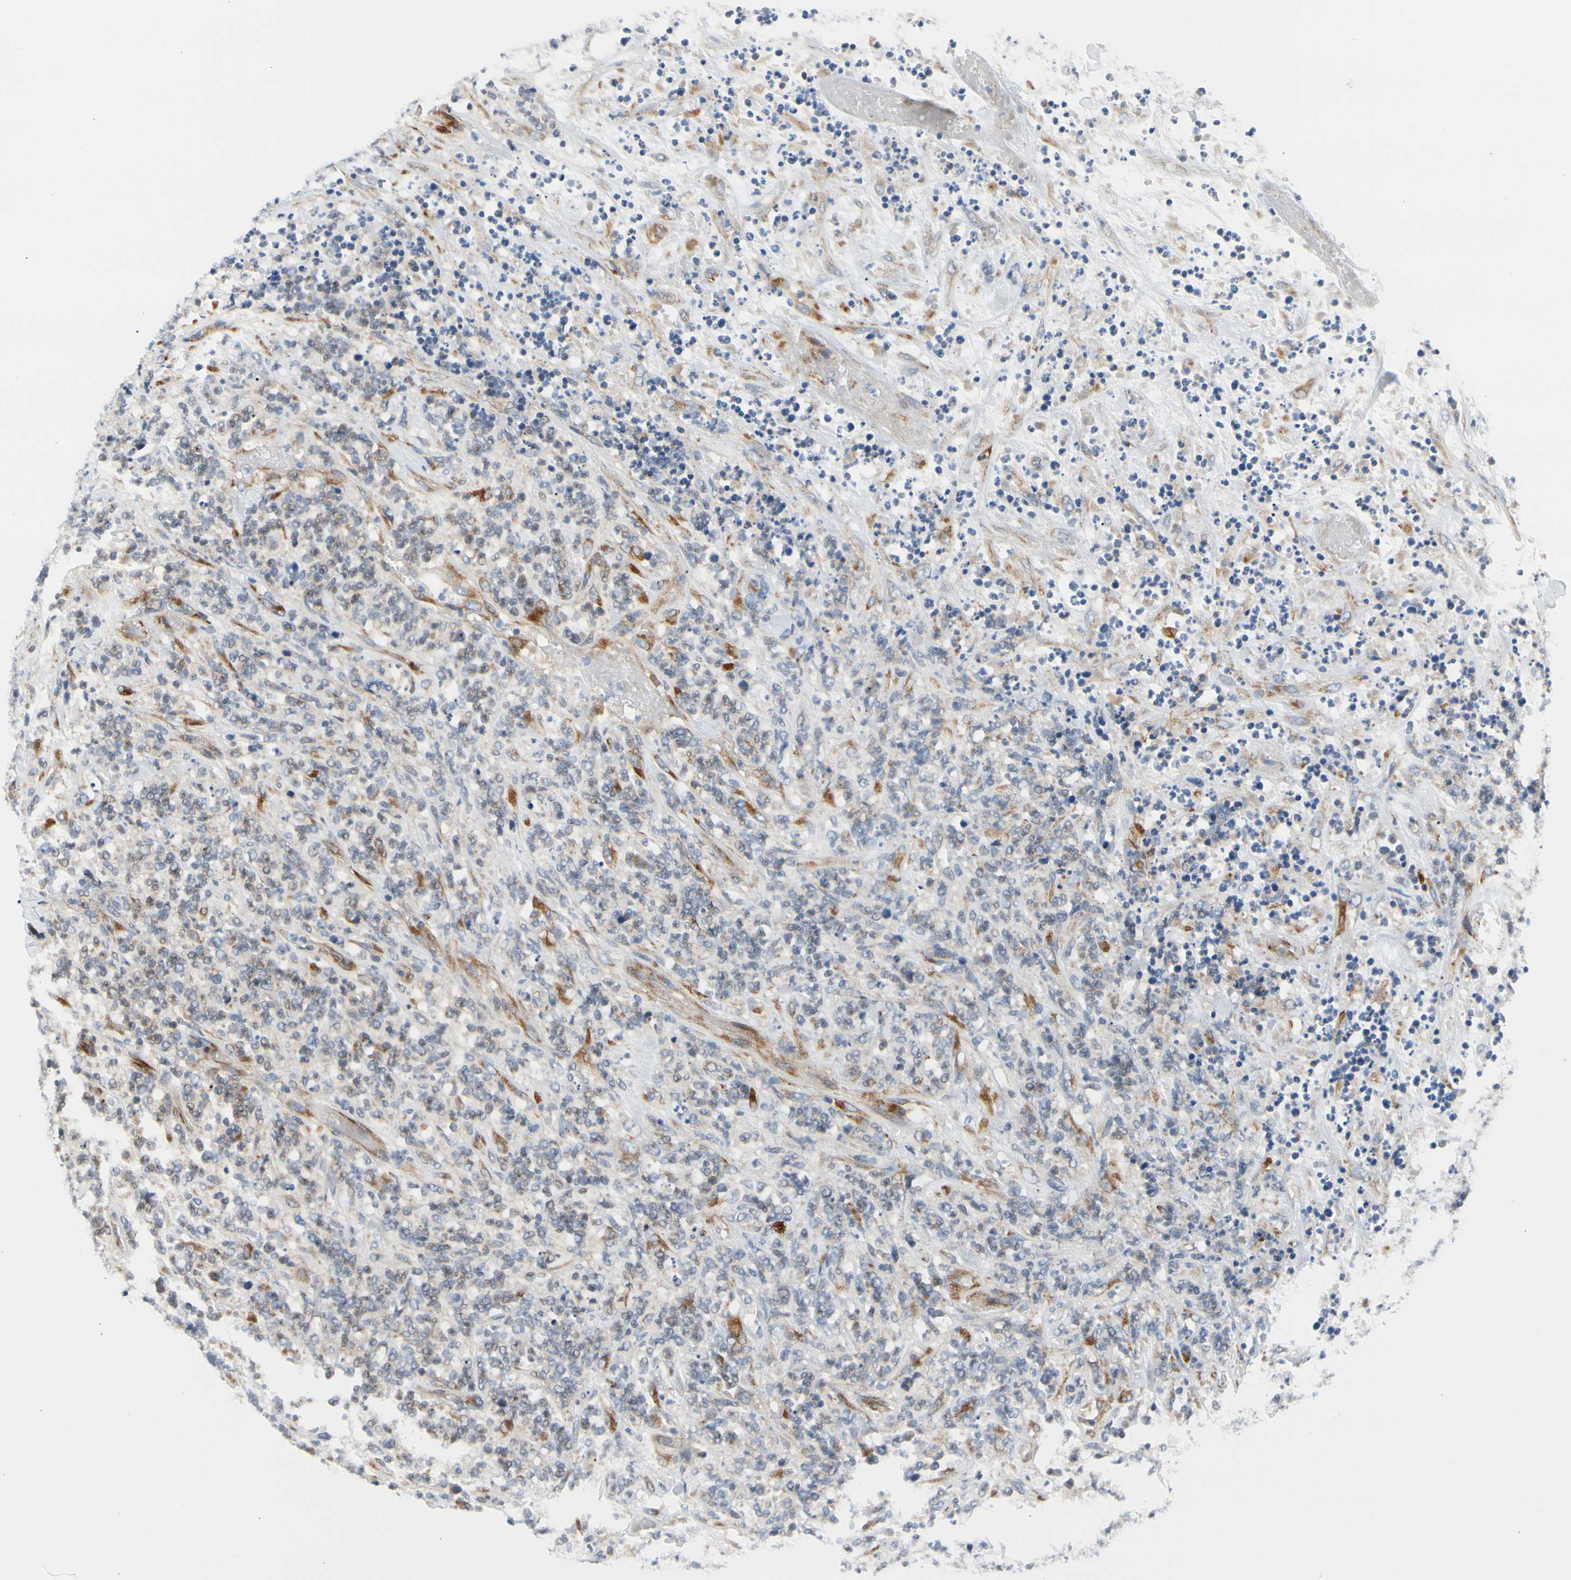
{"staining": {"intensity": "weak", "quantity": "<25%", "location": "cytoplasmic/membranous"}, "tissue": "lymphoma", "cell_type": "Tumor cells", "image_type": "cancer", "snomed": [{"axis": "morphology", "description": "Malignant lymphoma, non-Hodgkin's type, High grade"}, {"axis": "topography", "description": "Soft tissue"}], "caption": "Immunohistochemistry (IHC) image of neoplastic tissue: high-grade malignant lymphoma, non-Hodgkin's type stained with DAB displays no significant protein expression in tumor cells. (Stains: DAB (3,3'-diaminobenzidine) IHC with hematoxylin counter stain, Microscopy: brightfield microscopy at high magnification).", "gene": "ZNF236", "patient": {"sex": "male", "age": 18}}